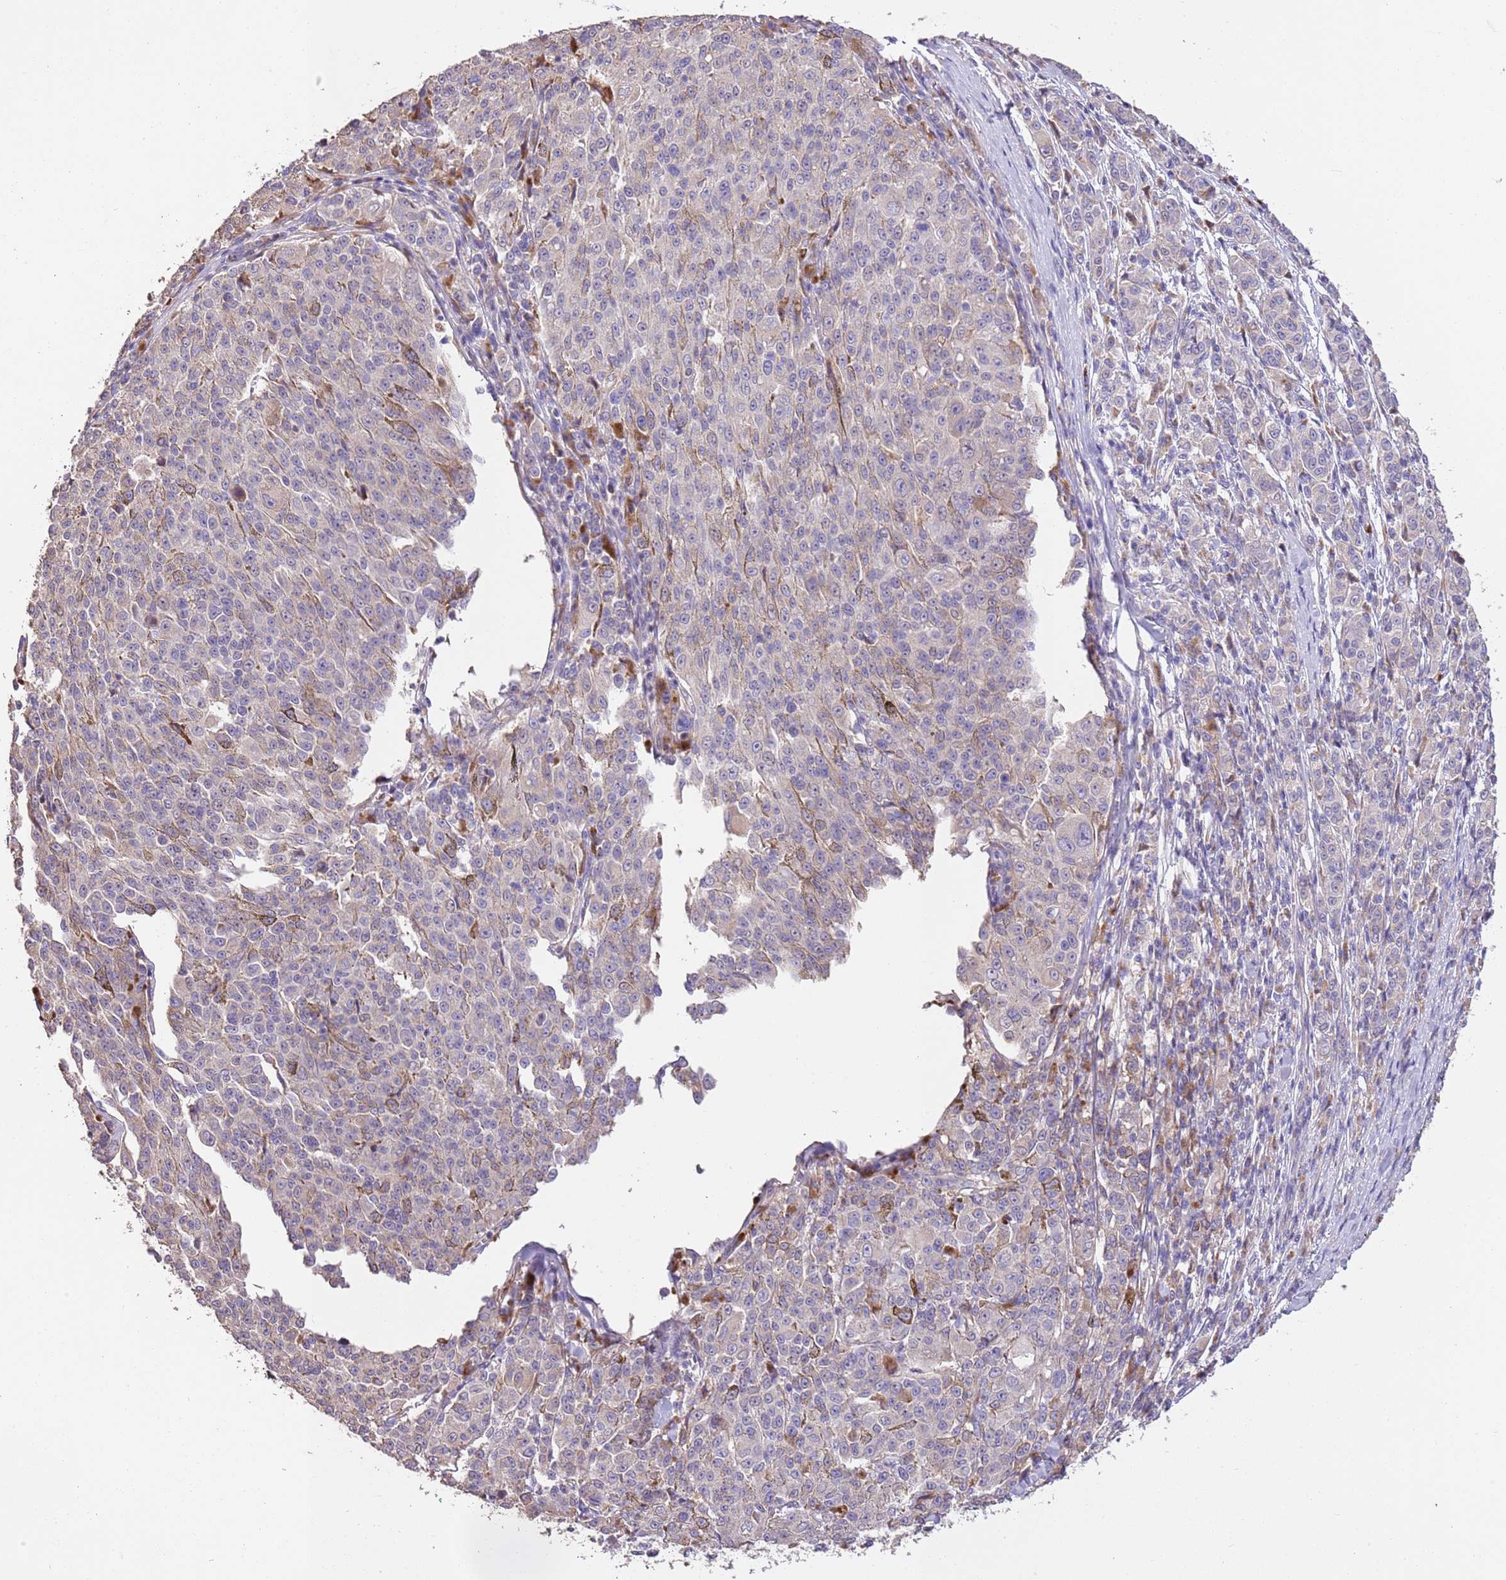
{"staining": {"intensity": "negative", "quantity": "none", "location": "none"}, "tissue": "melanoma", "cell_type": "Tumor cells", "image_type": "cancer", "snomed": [{"axis": "morphology", "description": "Malignant melanoma, NOS"}, {"axis": "topography", "description": "Skin"}], "caption": "This is an IHC micrograph of human malignant melanoma. There is no positivity in tumor cells.", "gene": "PIGA", "patient": {"sex": "female", "age": 52}}